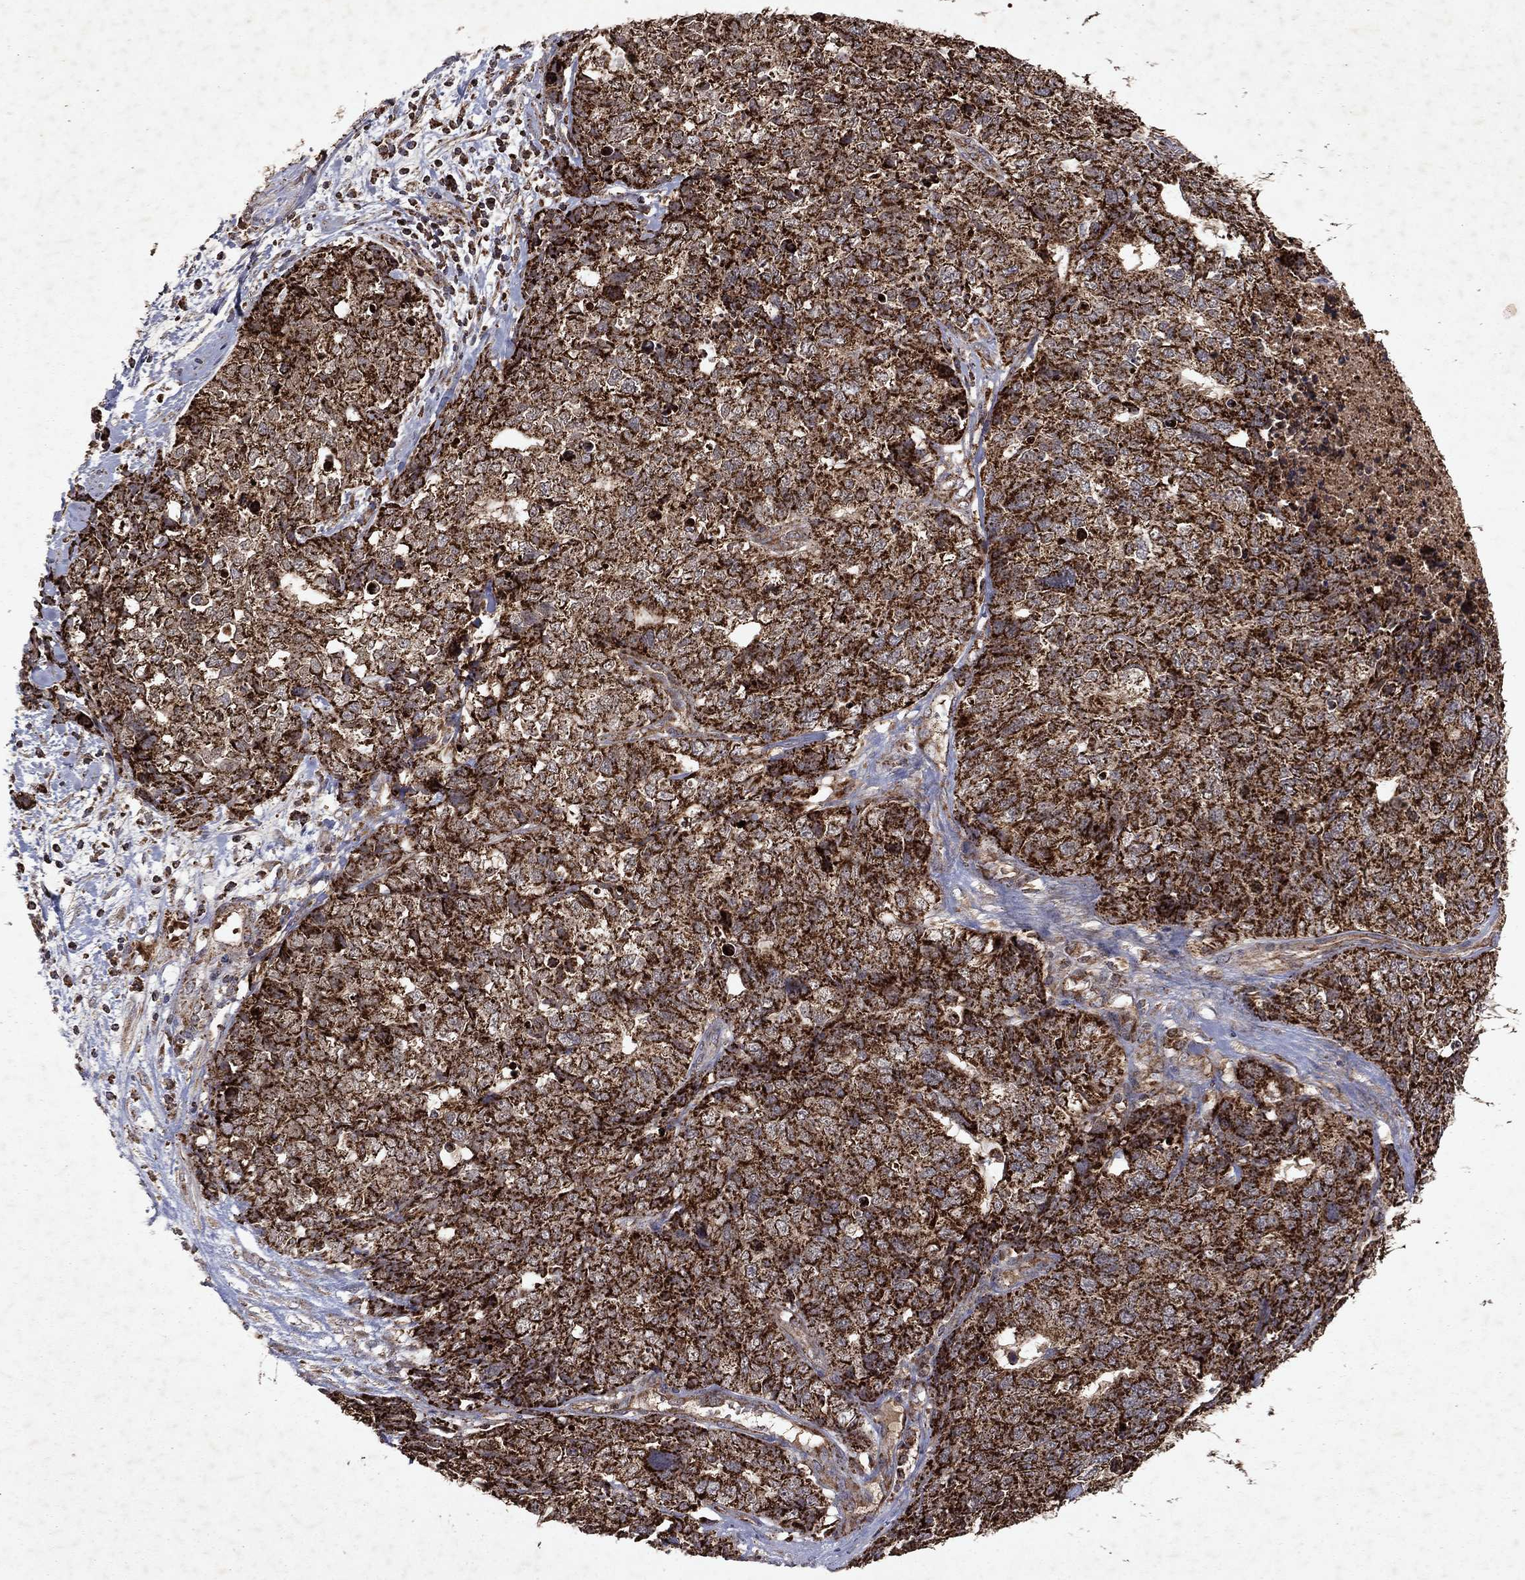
{"staining": {"intensity": "strong", "quantity": ">75%", "location": "cytoplasmic/membranous"}, "tissue": "cervical cancer", "cell_type": "Tumor cells", "image_type": "cancer", "snomed": [{"axis": "morphology", "description": "Squamous cell carcinoma, NOS"}, {"axis": "topography", "description": "Cervix"}], "caption": "Cervical cancer (squamous cell carcinoma) tissue exhibits strong cytoplasmic/membranous positivity in about >75% of tumor cells, visualized by immunohistochemistry.", "gene": "PYROXD2", "patient": {"sex": "female", "age": 63}}